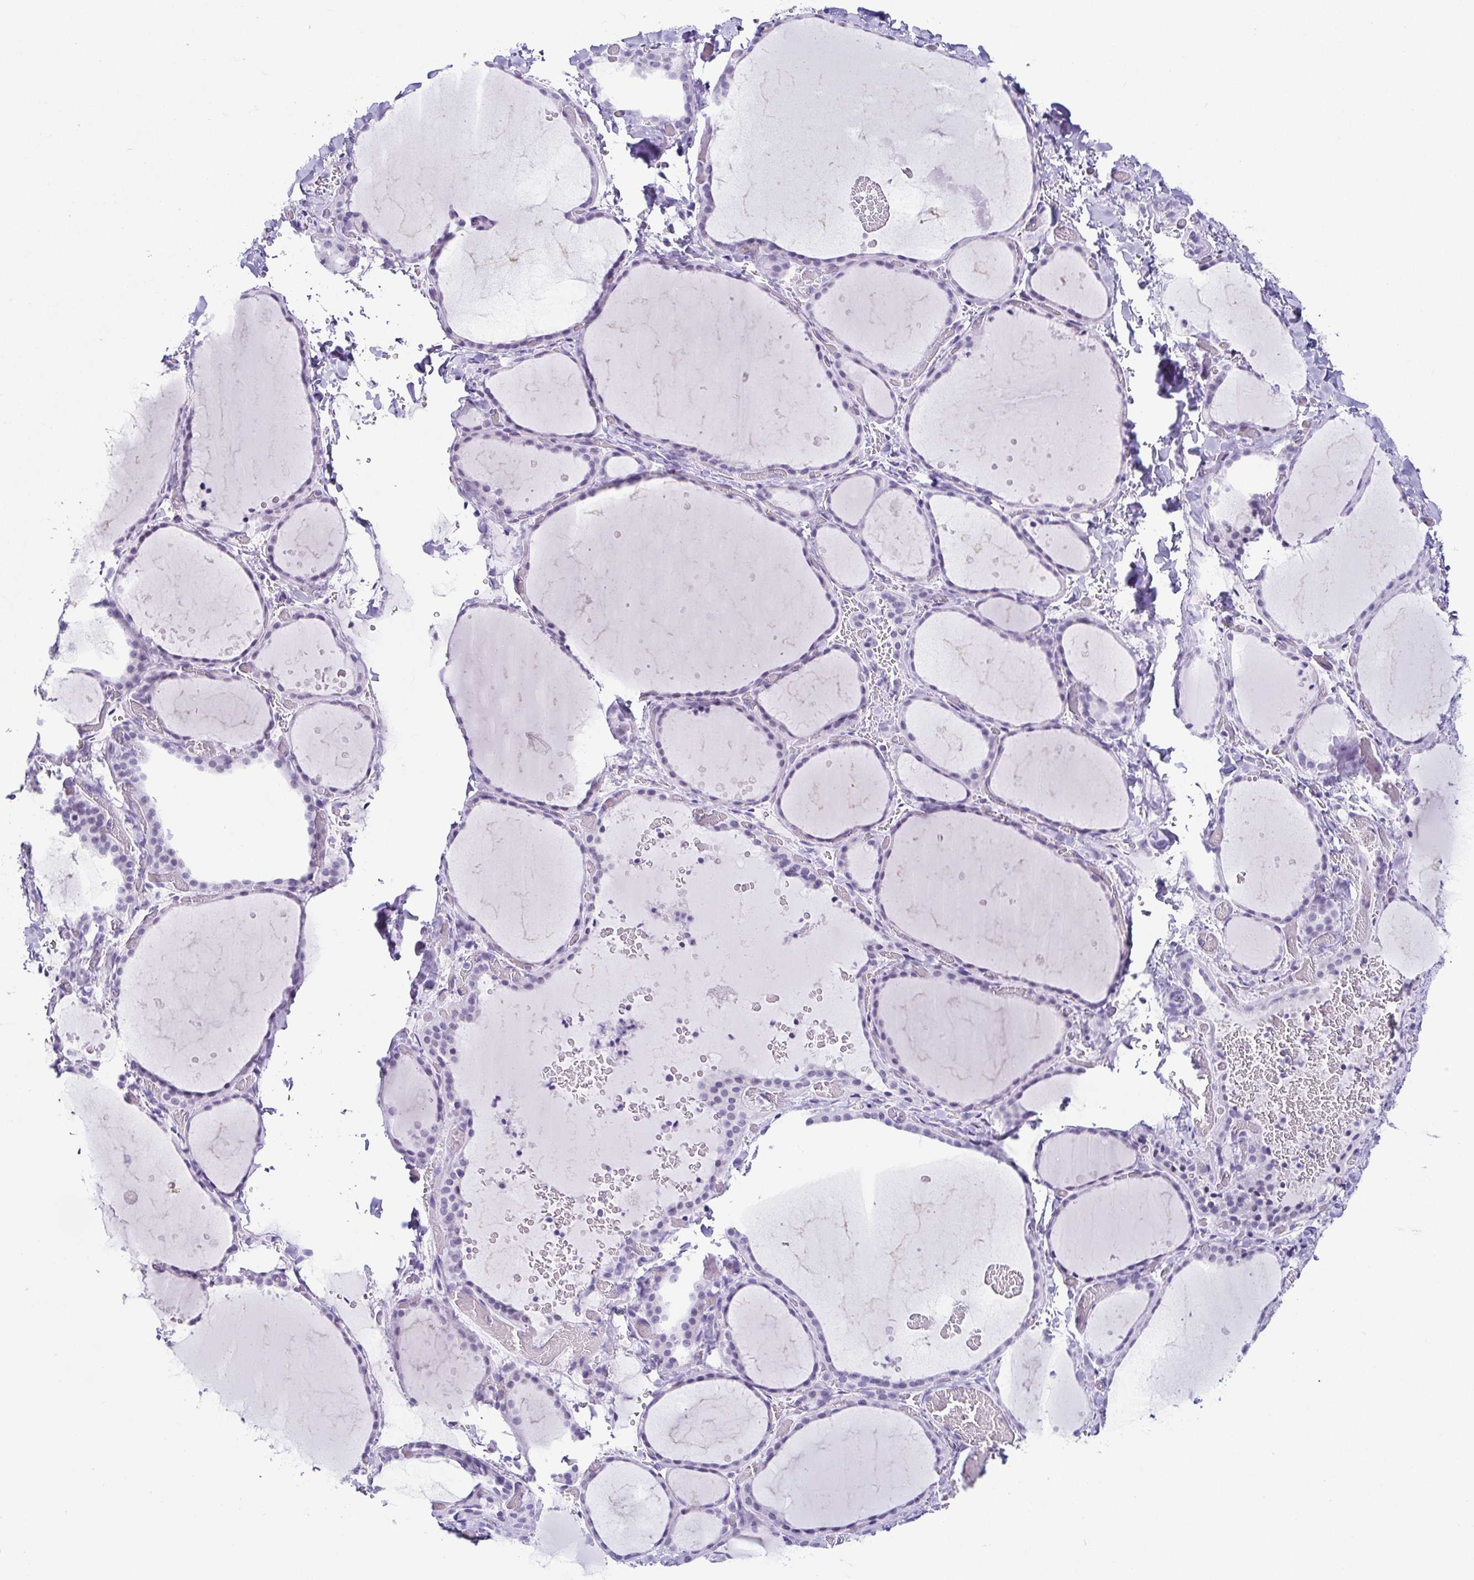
{"staining": {"intensity": "negative", "quantity": "none", "location": "none"}, "tissue": "thyroid gland", "cell_type": "Glandular cells", "image_type": "normal", "snomed": [{"axis": "morphology", "description": "Normal tissue, NOS"}, {"axis": "topography", "description": "Thyroid gland"}], "caption": "Immunohistochemistry of benign human thyroid gland demonstrates no expression in glandular cells.", "gene": "ESX1", "patient": {"sex": "female", "age": 36}}